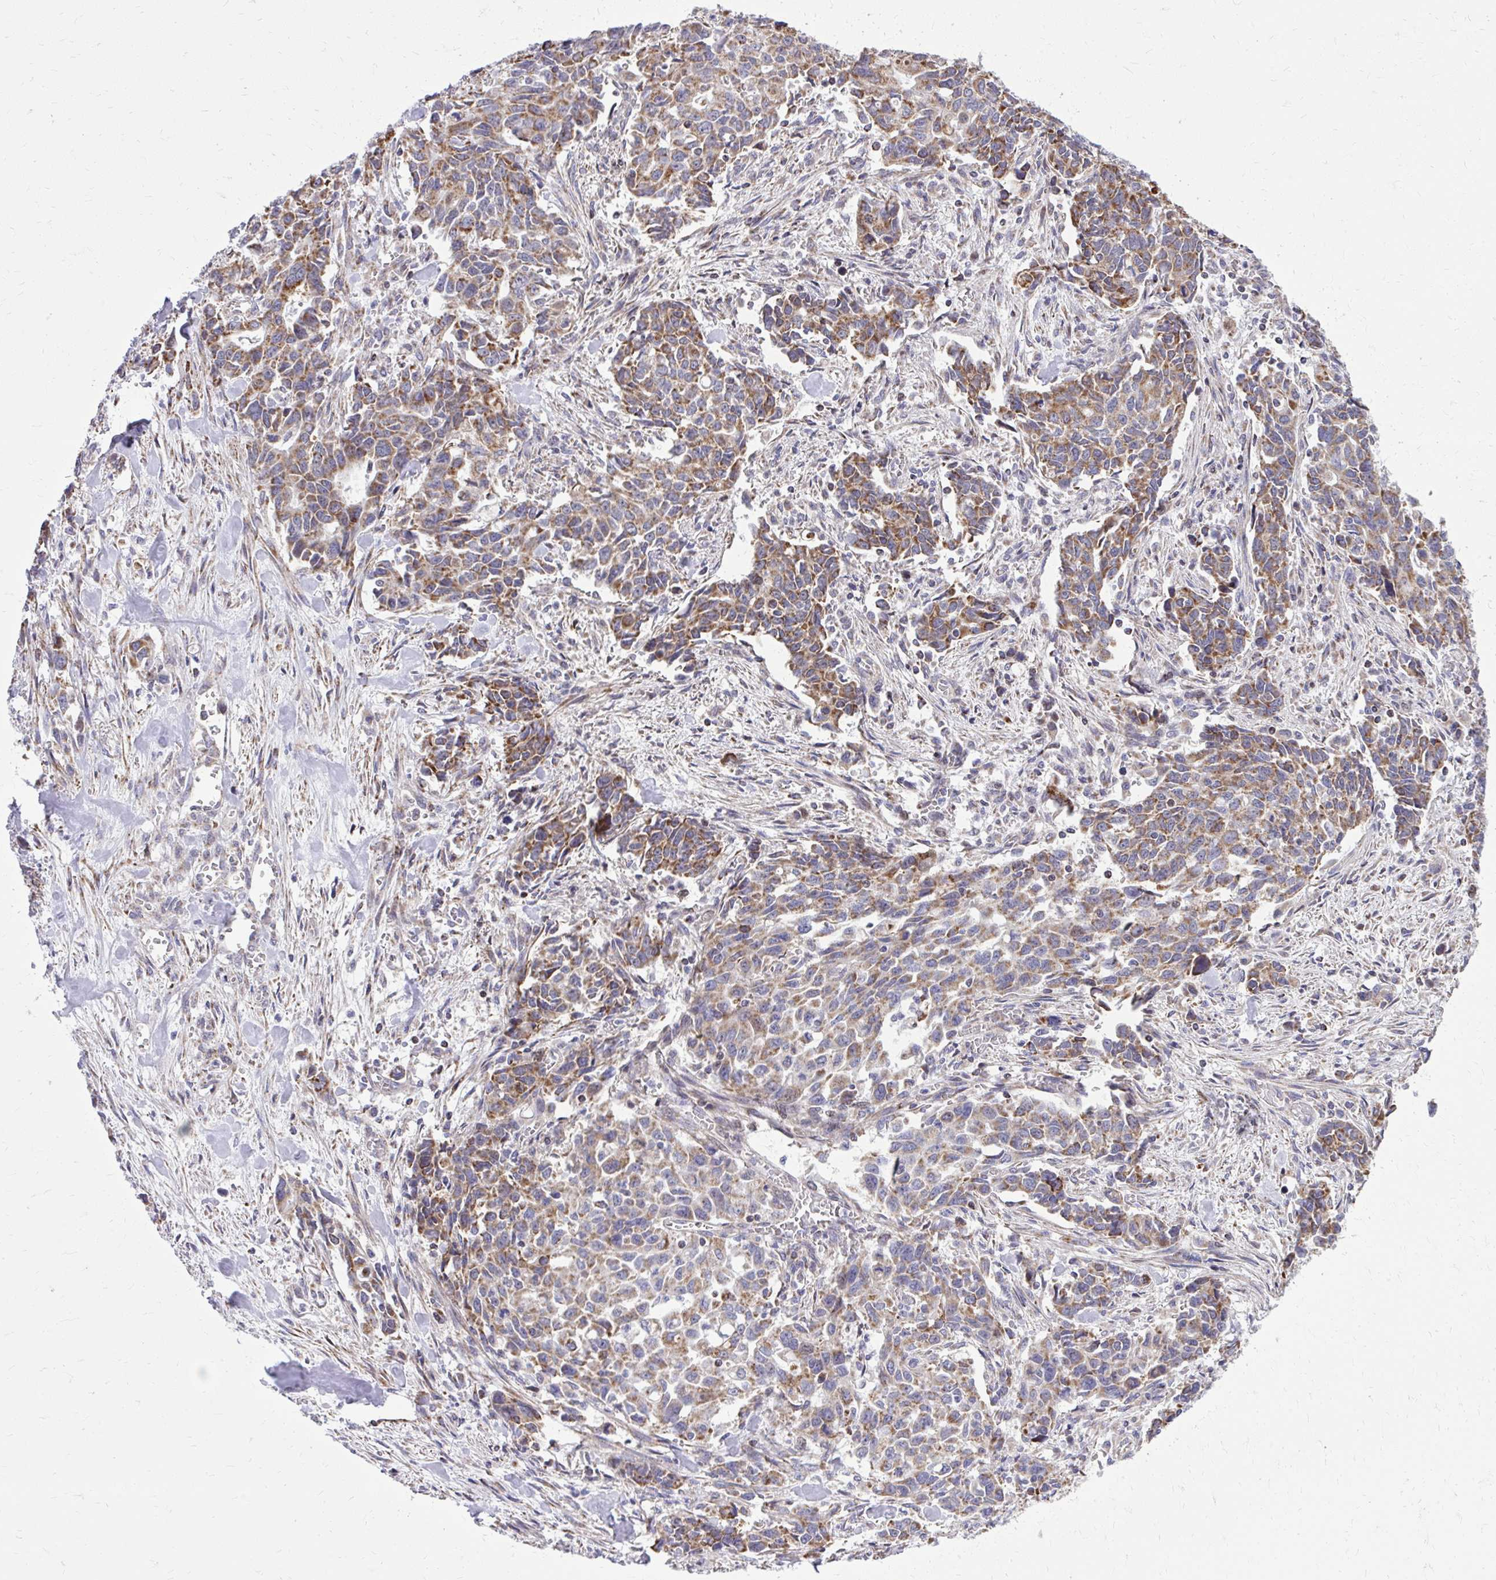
{"staining": {"intensity": "moderate", "quantity": ">75%", "location": "cytoplasmic/membranous"}, "tissue": "stomach cancer", "cell_type": "Tumor cells", "image_type": "cancer", "snomed": [{"axis": "morphology", "description": "Adenocarcinoma, NOS"}, {"axis": "topography", "description": "Stomach, upper"}], "caption": "Human stomach cancer (adenocarcinoma) stained with a brown dye displays moderate cytoplasmic/membranous positive positivity in approximately >75% of tumor cells.", "gene": "ZNF362", "patient": {"sex": "male", "age": 85}}